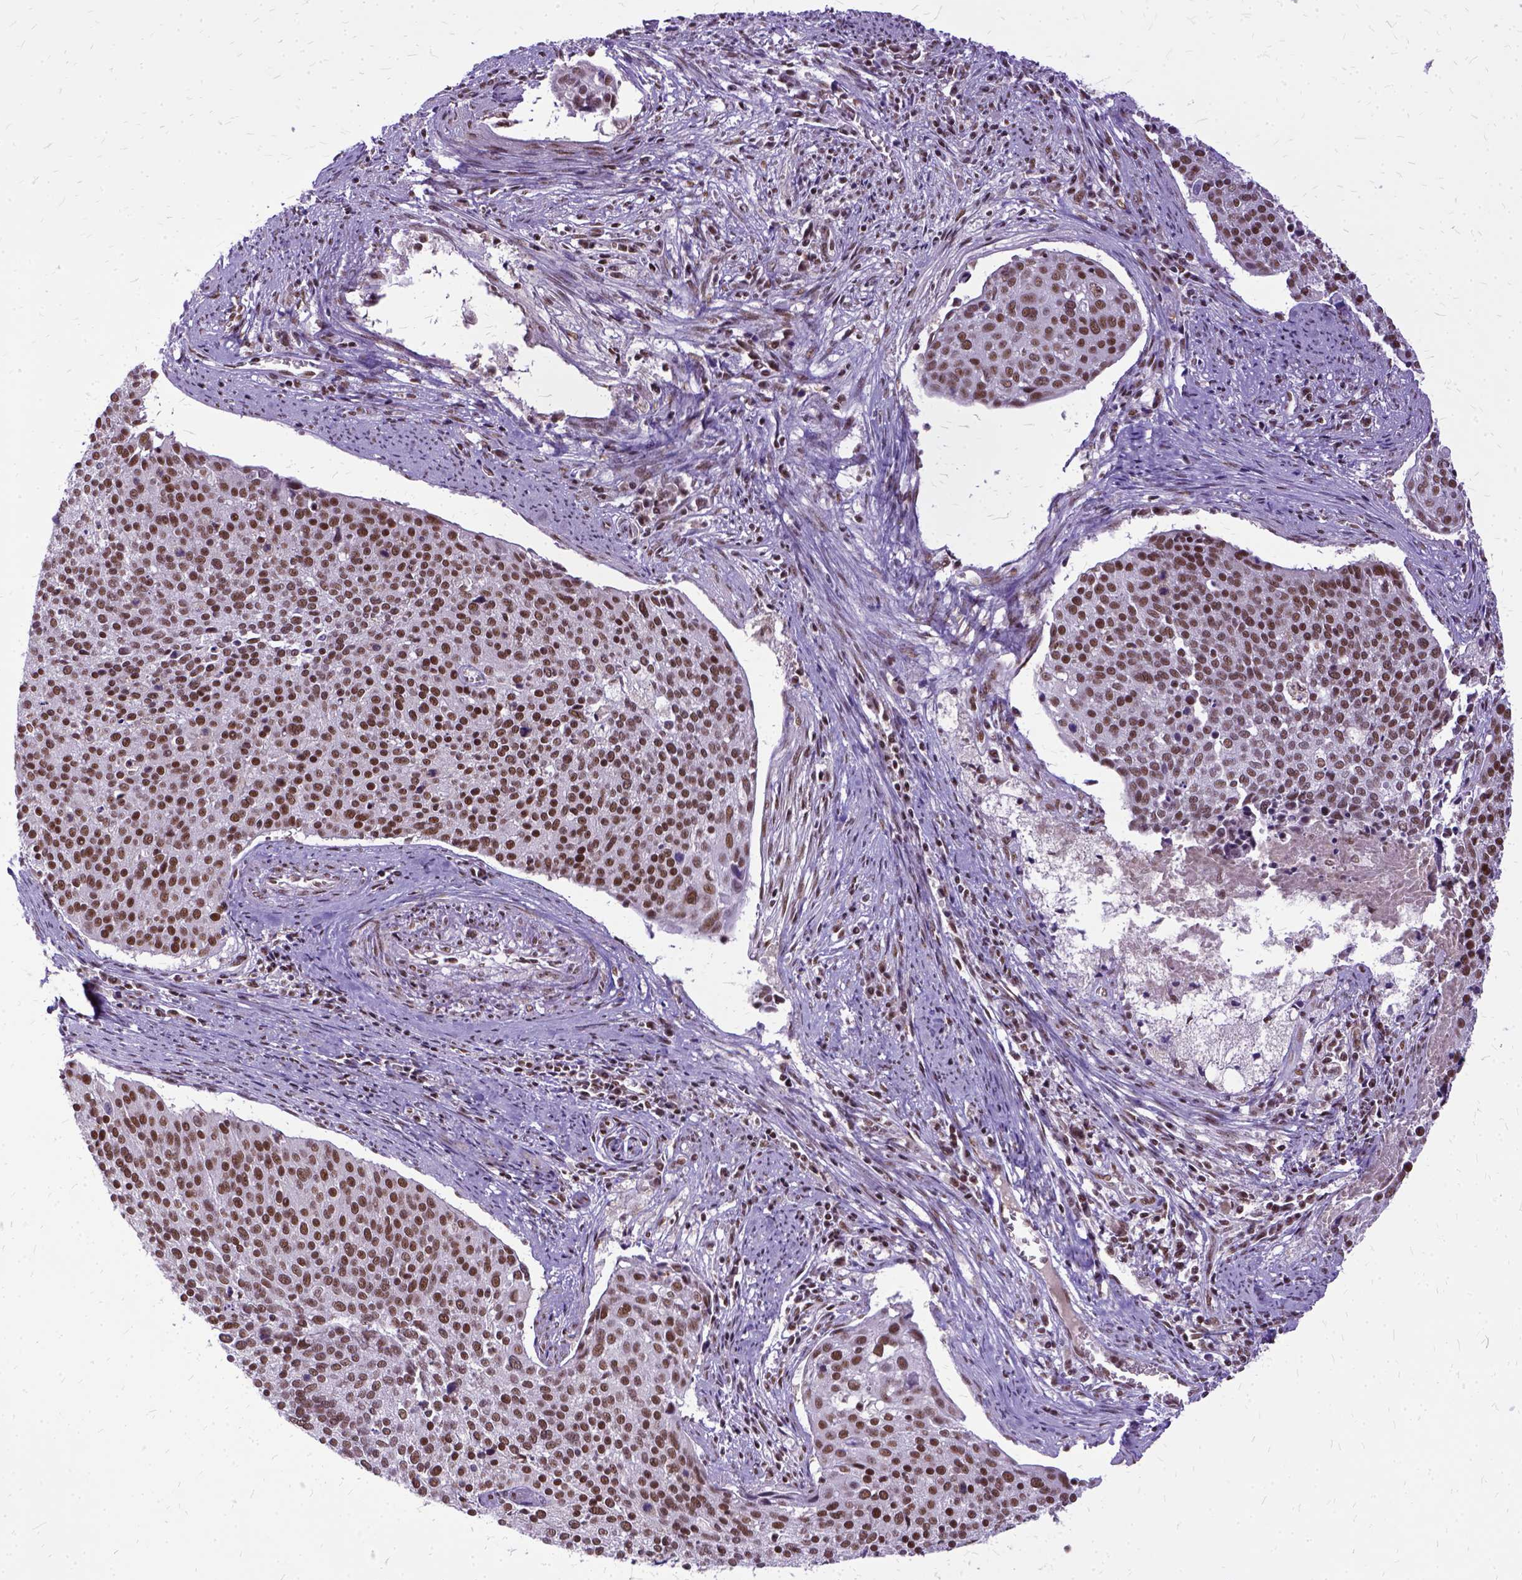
{"staining": {"intensity": "moderate", "quantity": ">75%", "location": "nuclear"}, "tissue": "cervical cancer", "cell_type": "Tumor cells", "image_type": "cancer", "snomed": [{"axis": "morphology", "description": "Squamous cell carcinoma, NOS"}, {"axis": "topography", "description": "Cervix"}], "caption": "Protein expression analysis of cervical cancer reveals moderate nuclear expression in about >75% of tumor cells. The staining was performed using DAB (3,3'-diaminobenzidine) to visualize the protein expression in brown, while the nuclei were stained in blue with hematoxylin (Magnification: 20x).", "gene": "SETD1A", "patient": {"sex": "female", "age": 39}}